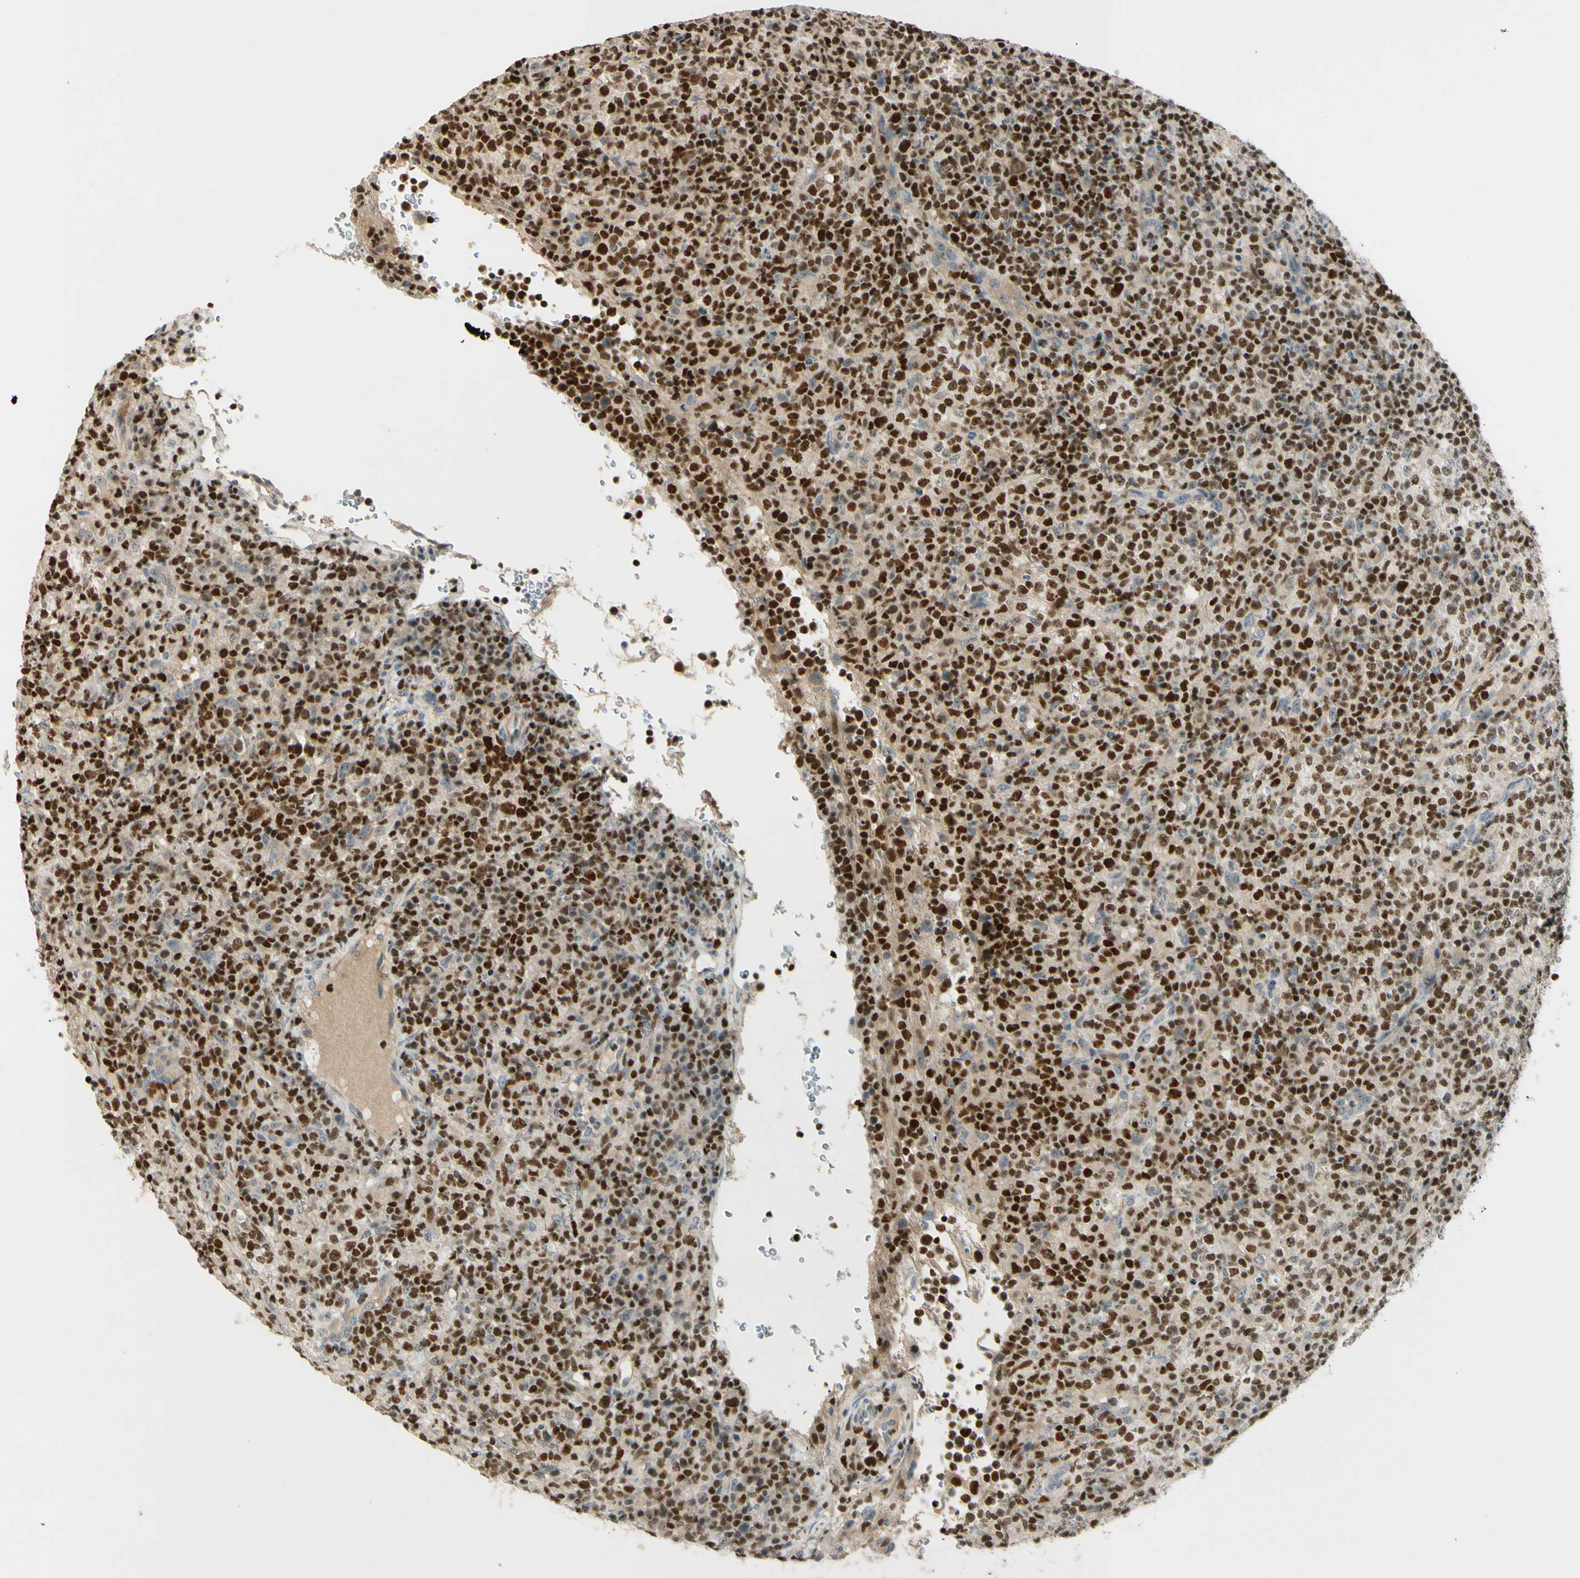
{"staining": {"intensity": "strong", "quantity": ">75%", "location": "cytoplasmic/membranous,nuclear"}, "tissue": "lymphoma", "cell_type": "Tumor cells", "image_type": "cancer", "snomed": [{"axis": "morphology", "description": "Malignant lymphoma, non-Hodgkin's type, High grade"}, {"axis": "topography", "description": "Lymph node"}], "caption": "A histopathology image showing strong cytoplasmic/membranous and nuclear positivity in approximately >75% of tumor cells in high-grade malignant lymphoma, non-Hodgkin's type, as visualized by brown immunohistochemical staining.", "gene": "NFYA", "patient": {"sex": "female", "age": 76}}